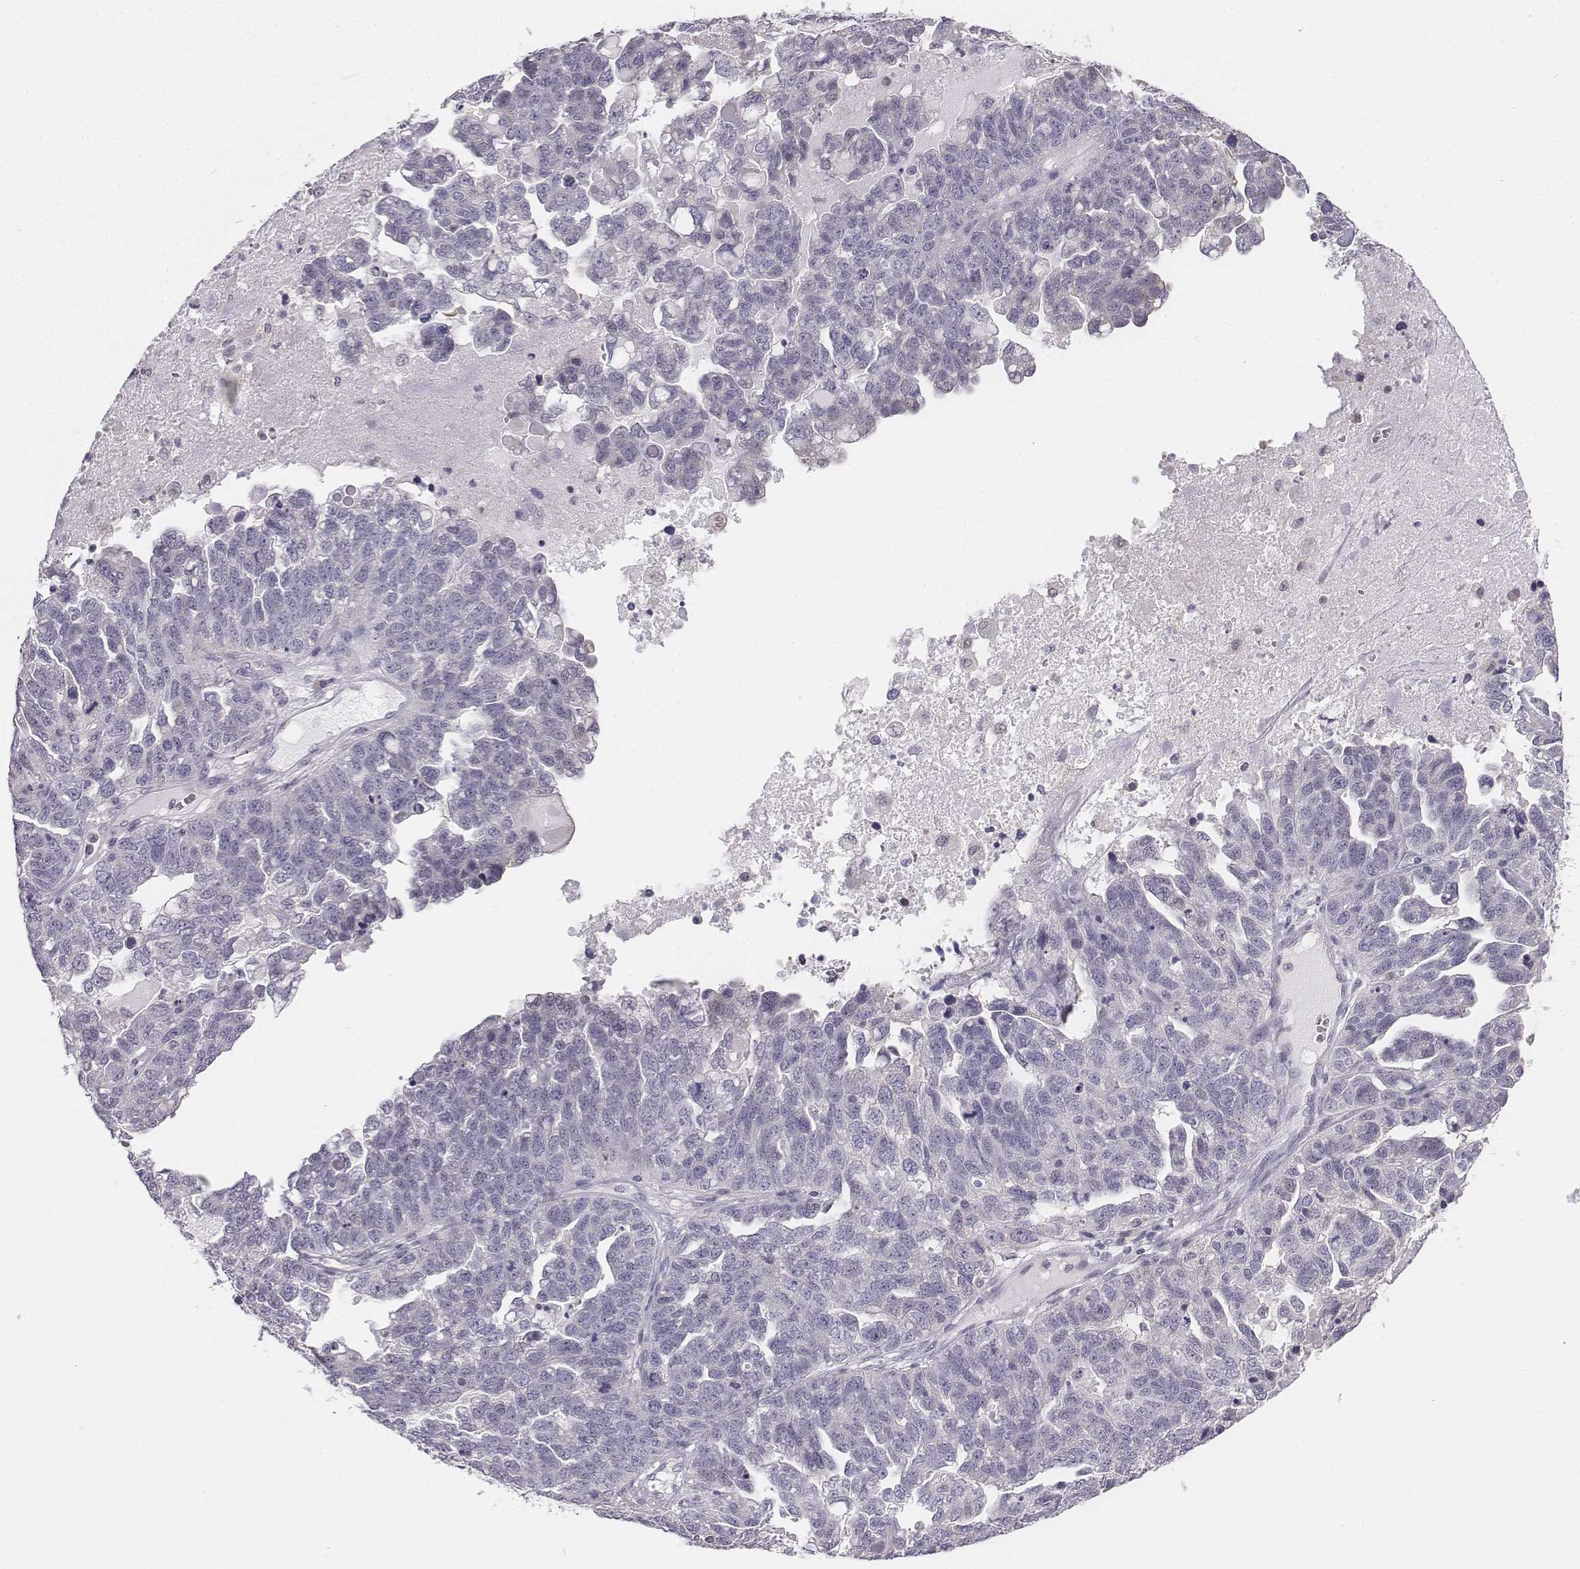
{"staining": {"intensity": "negative", "quantity": "none", "location": "none"}, "tissue": "ovarian cancer", "cell_type": "Tumor cells", "image_type": "cancer", "snomed": [{"axis": "morphology", "description": "Cystadenocarcinoma, serous, NOS"}, {"axis": "topography", "description": "Ovary"}], "caption": "Micrograph shows no protein staining in tumor cells of ovarian serous cystadenocarcinoma tissue.", "gene": "PENK", "patient": {"sex": "female", "age": 71}}